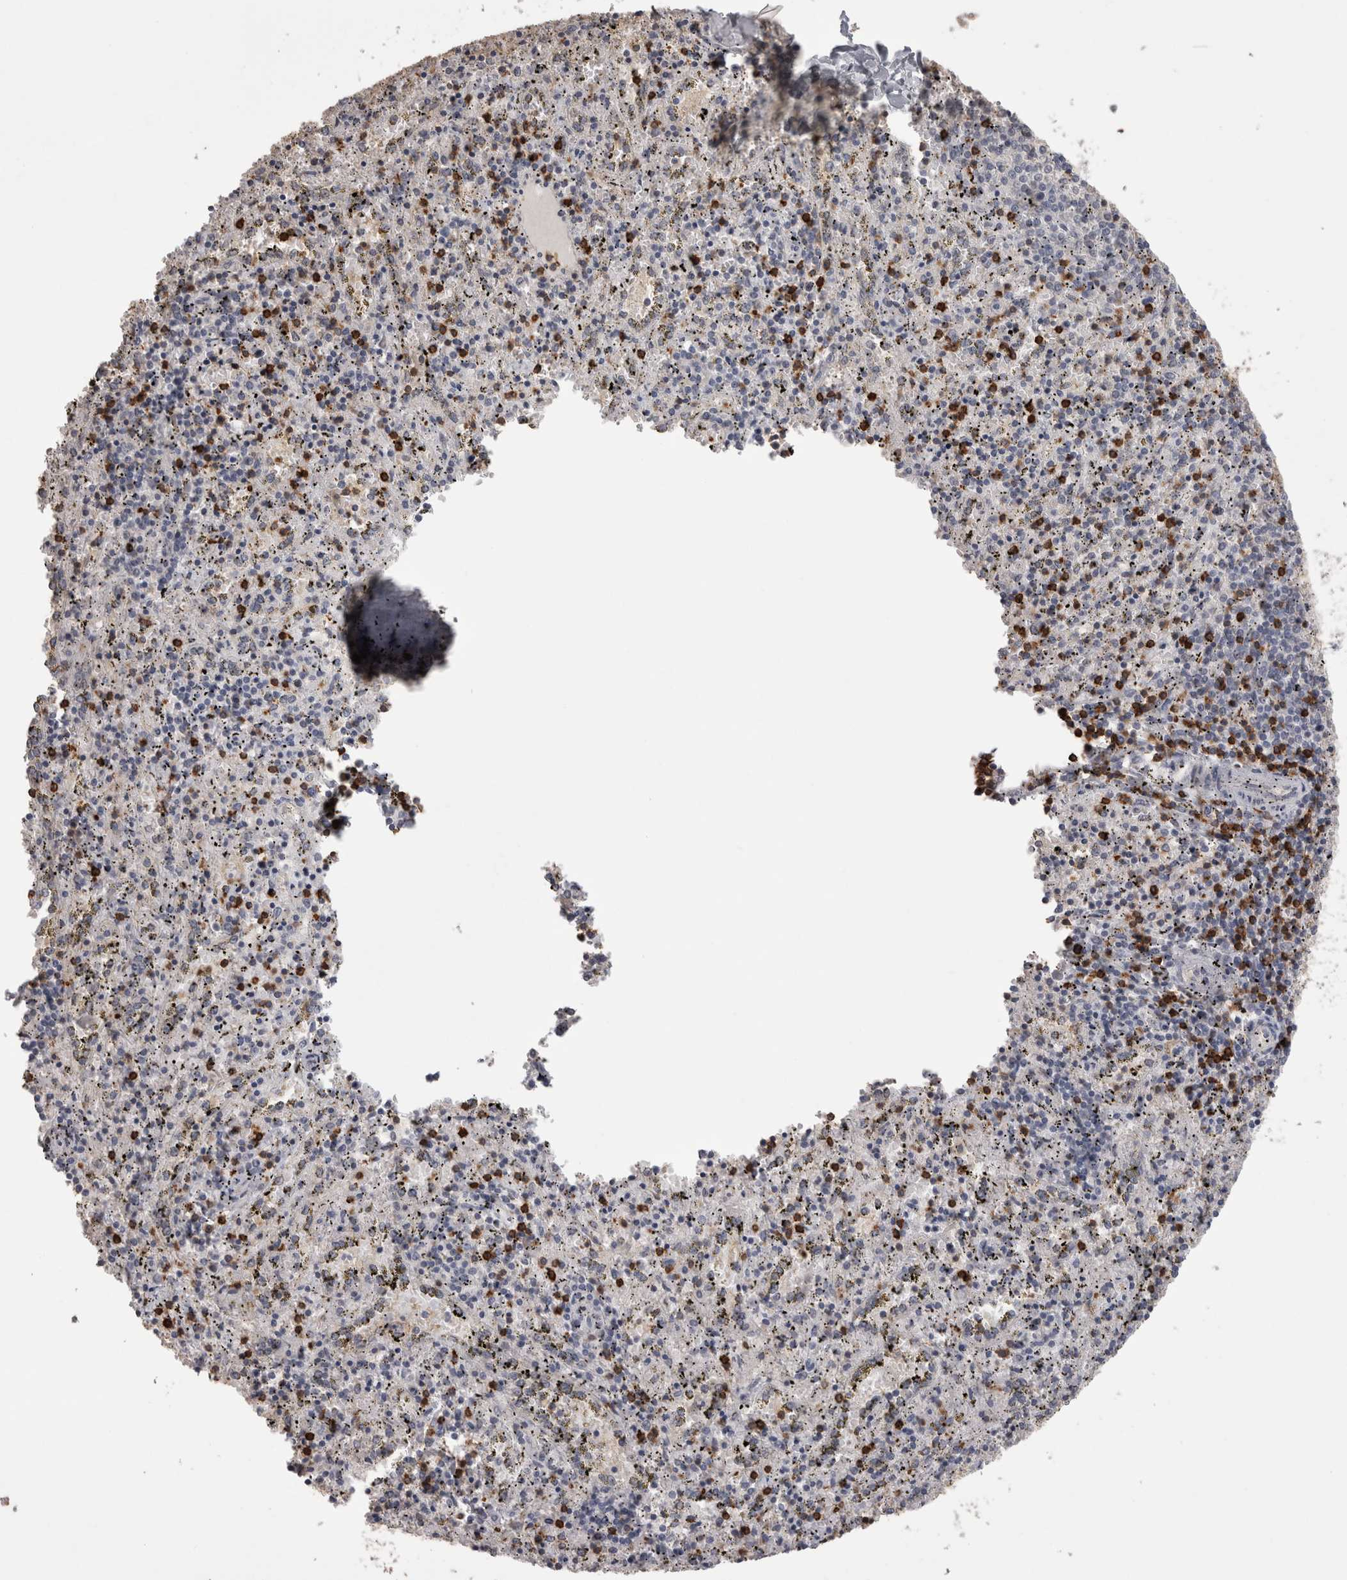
{"staining": {"intensity": "strong", "quantity": "<25%", "location": "cytoplasmic/membranous"}, "tissue": "spleen", "cell_type": "Cells in red pulp", "image_type": "normal", "snomed": [{"axis": "morphology", "description": "Normal tissue, NOS"}, {"axis": "topography", "description": "Spleen"}], "caption": "Immunohistochemistry (IHC) photomicrograph of normal spleen: human spleen stained using immunohistochemistry (IHC) exhibits medium levels of strong protein expression localized specifically in the cytoplasmic/membranous of cells in red pulp, appearing as a cytoplasmic/membranous brown color.", "gene": "SKAP1", "patient": {"sex": "male", "age": 11}}